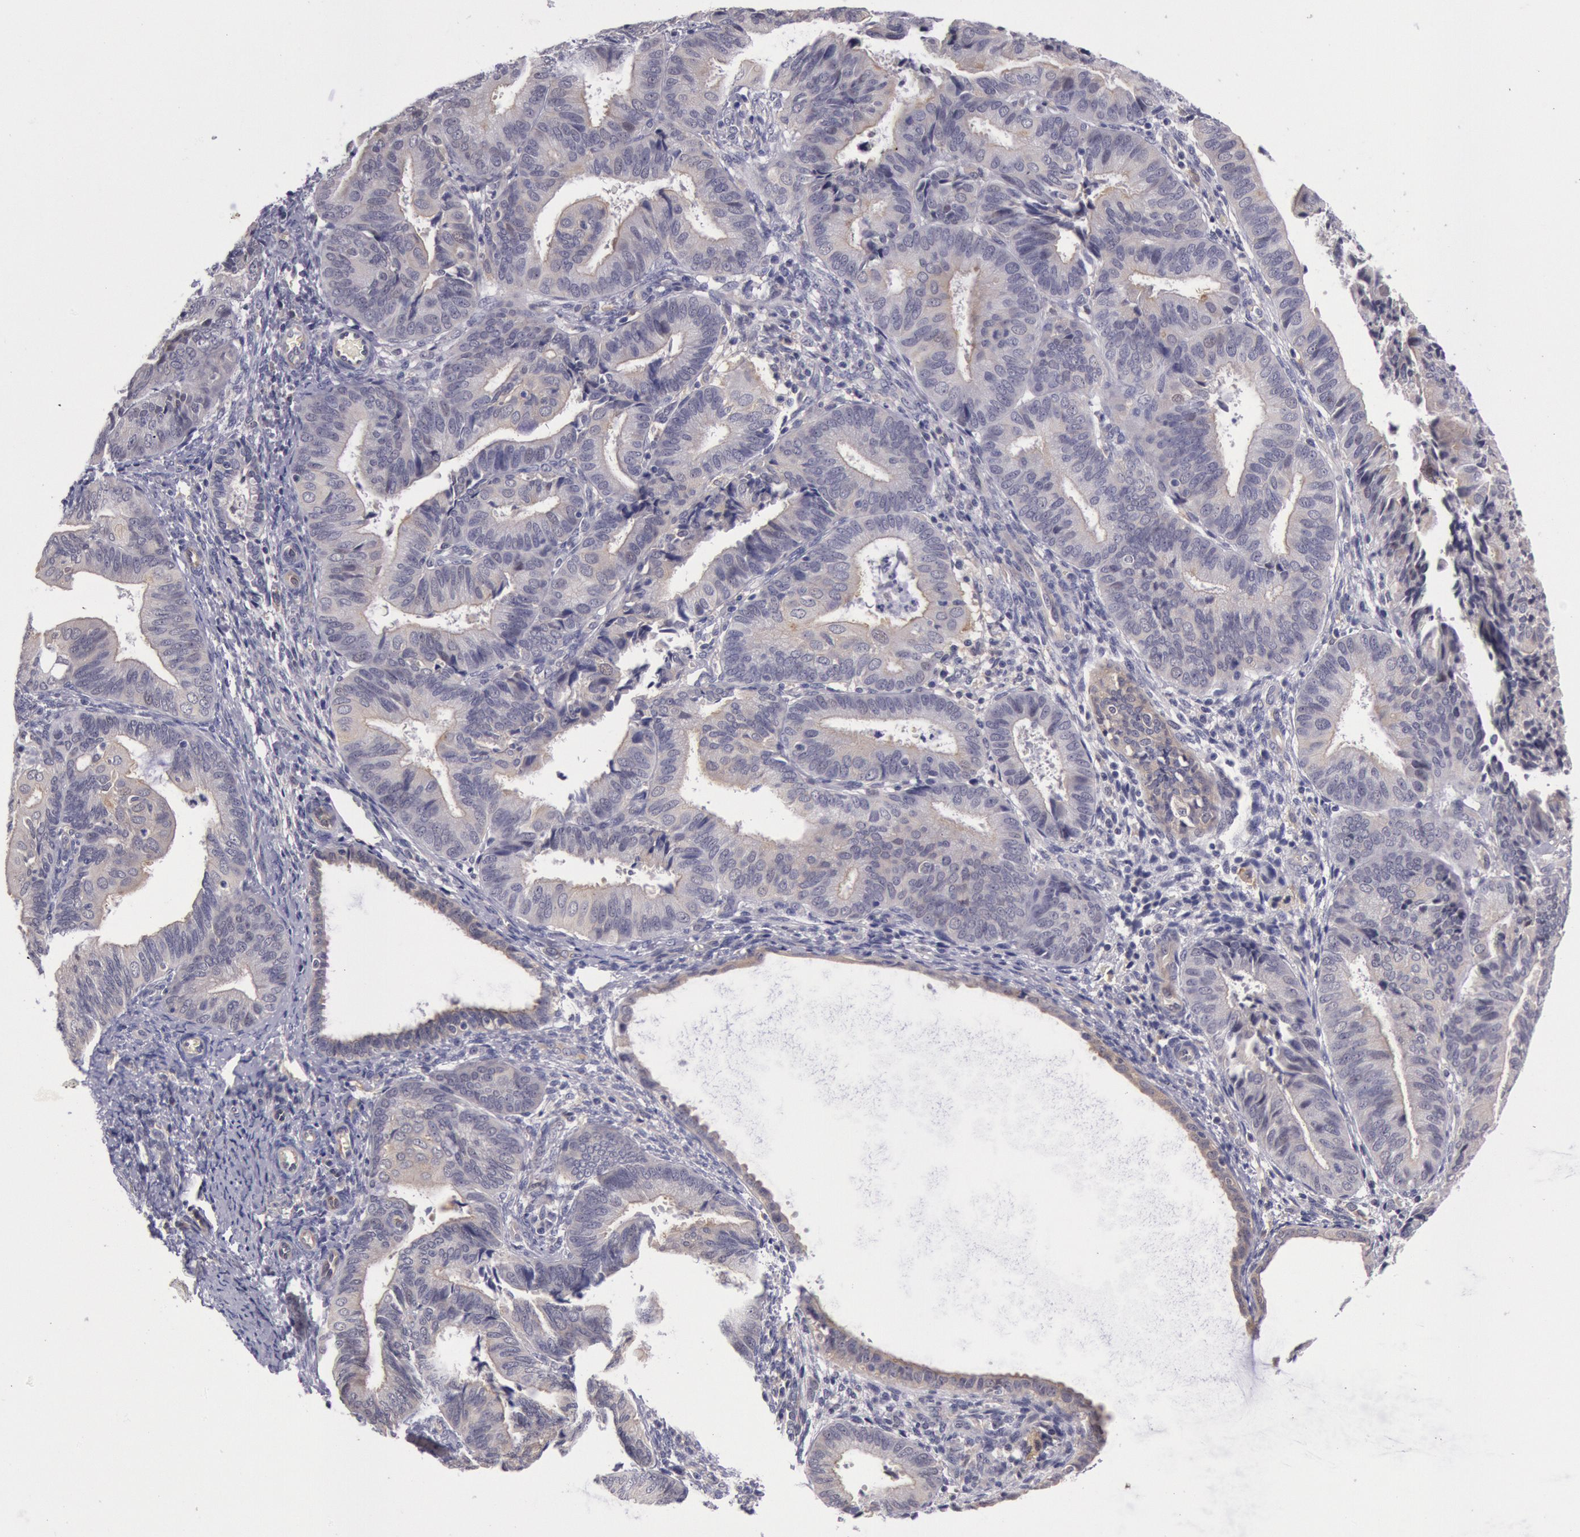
{"staining": {"intensity": "negative", "quantity": "none", "location": "none"}, "tissue": "endometrial cancer", "cell_type": "Tumor cells", "image_type": "cancer", "snomed": [{"axis": "morphology", "description": "Adenocarcinoma, NOS"}, {"axis": "topography", "description": "Endometrium"}], "caption": "A micrograph of endometrial cancer (adenocarcinoma) stained for a protein exhibits no brown staining in tumor cells.", "gene": "MYO5A", "patient": {"sex": "female", "age": 63}}